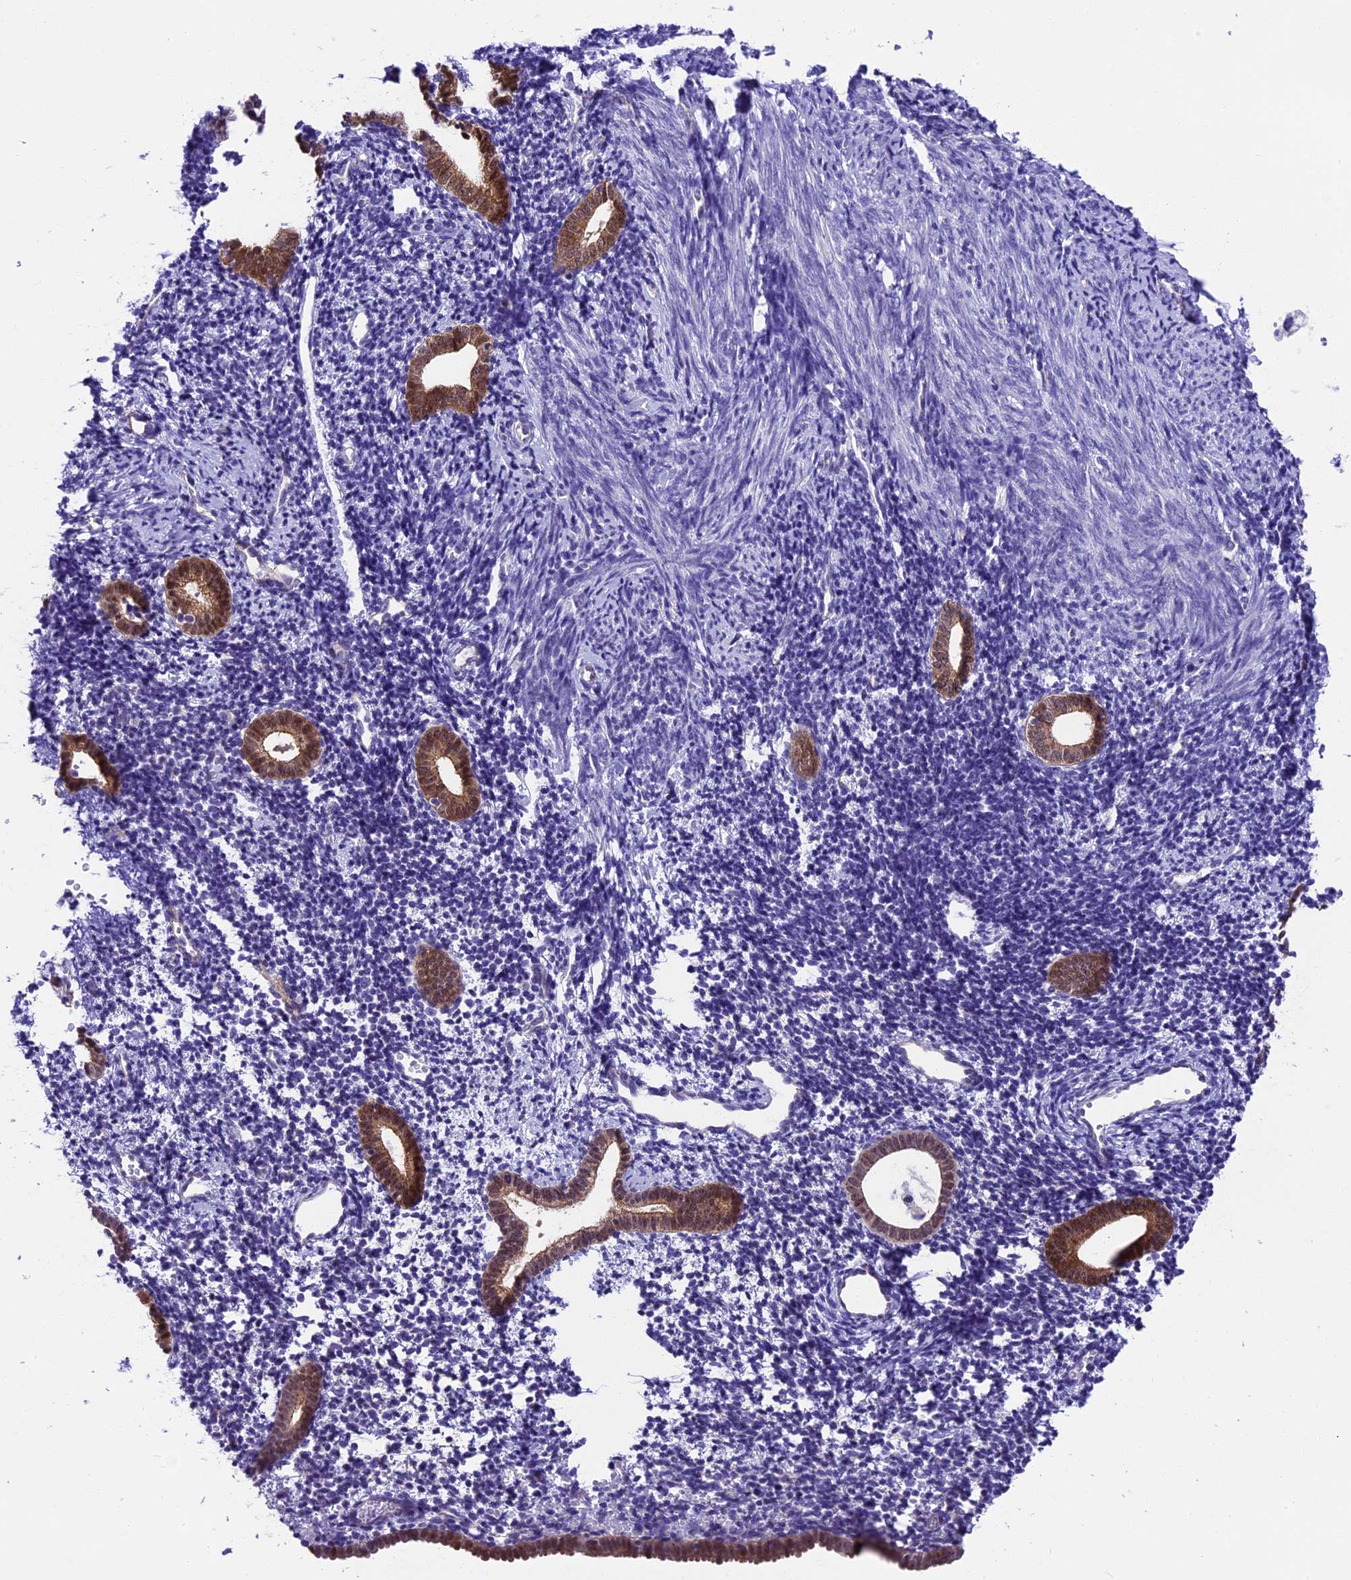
{"staining": {"intensity": "negative", "quantity": "none", "location": "none"}, "tissue": "endometrium", "cell_type": "Cells in endometrial stroma", "image_type": "normal", "snomed": [{"axis": "morphology", "description": "Normal tissue, NOS"}, {"axis": "topography", "description": "Endometrium"}], "caption": "High power microscopy photomicrograph of an IHC micrograph of unremarkable endometrium, revealing no significant expression in cells in endometrial stroma. (DAB (3,3'-diaminobenzidine) immunohistochemistry (IHC), high magnification).", "gene": "PRR15", "patient": {"sex": "female", "age": 56}}